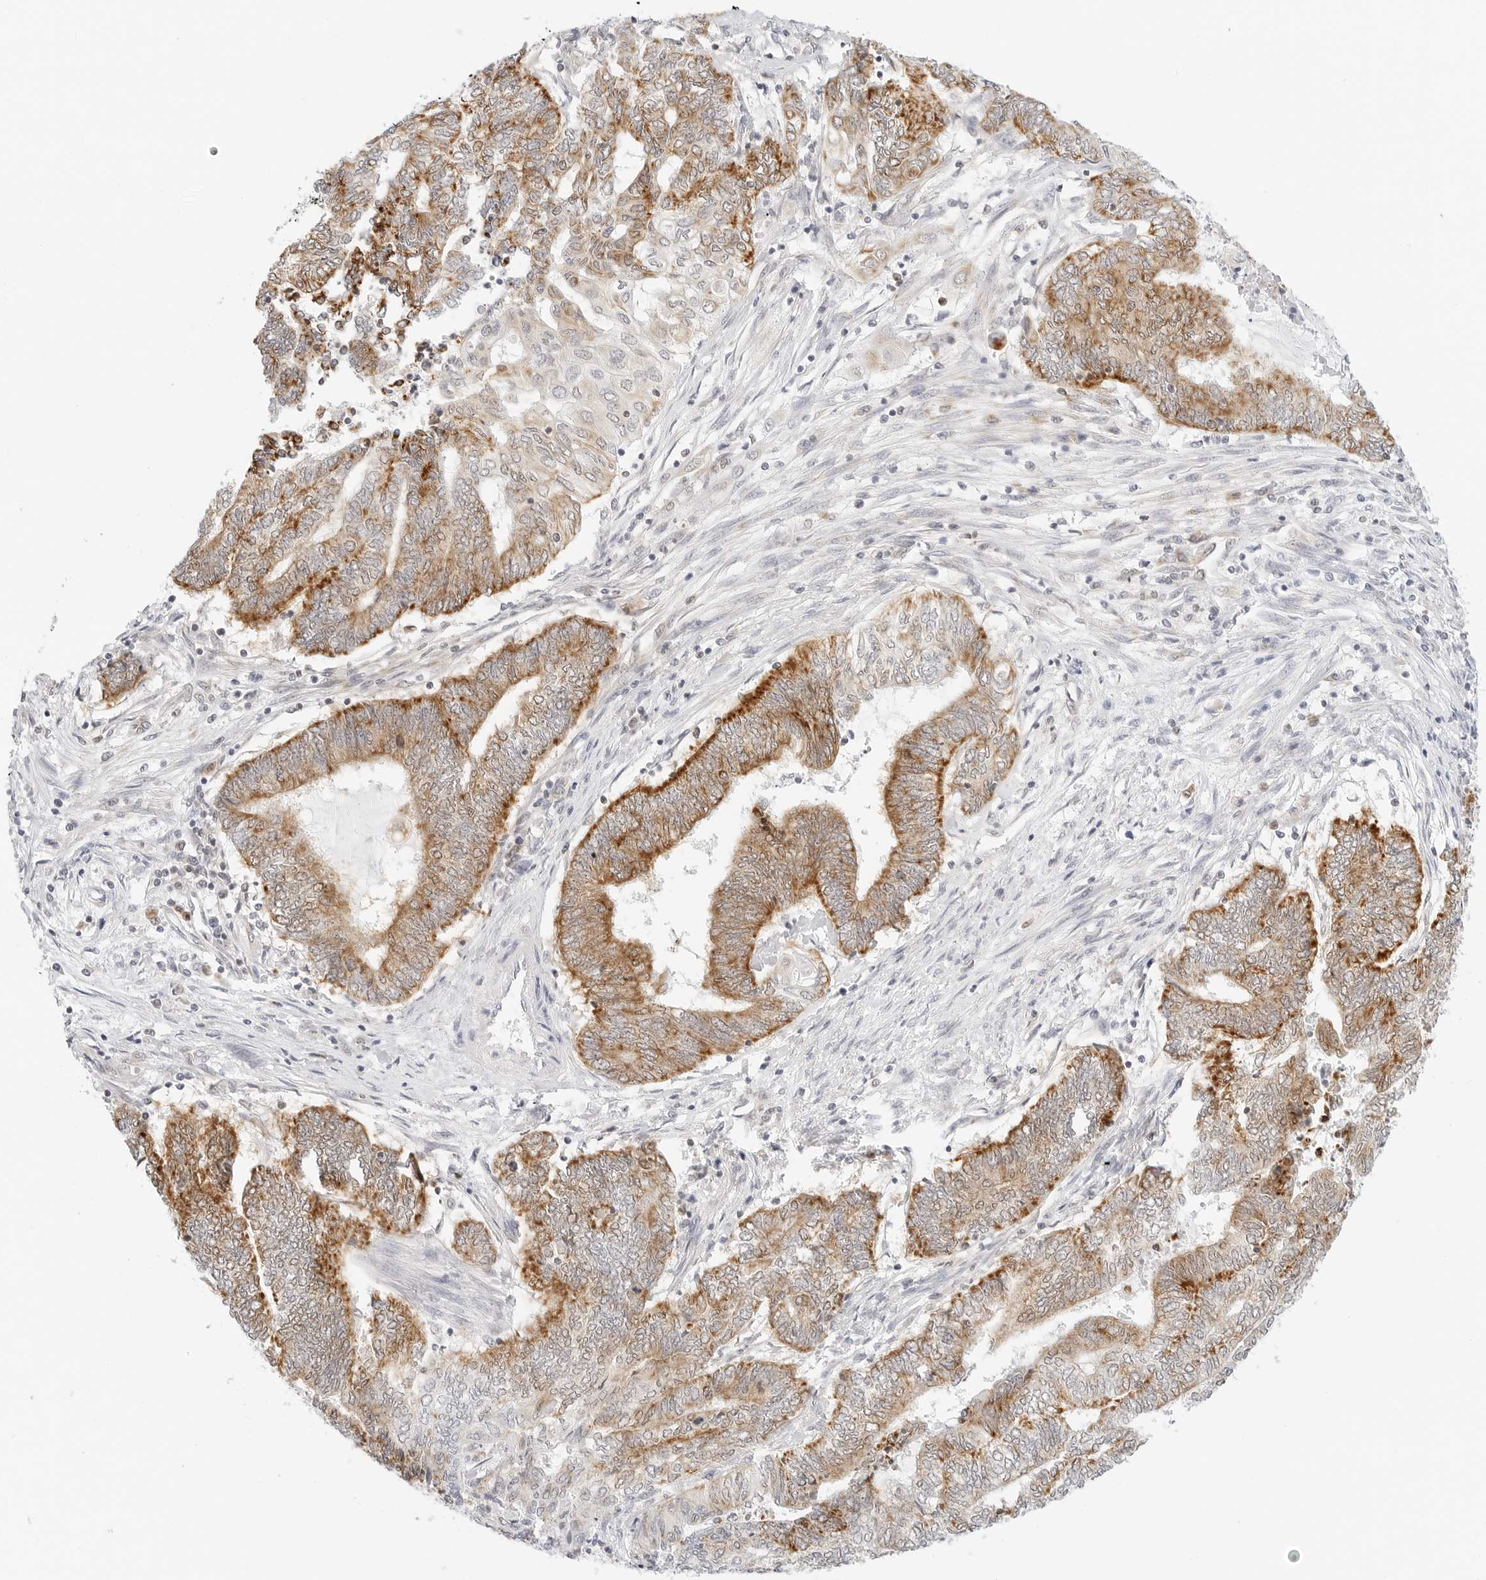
{"staining": {"intensity": "moderate", "quantity": ">75%", "location": "cytoplasmic/membranous"}, "tissue": "endometrial cancer", "cell_type": "Tumor cells", "image_type": "cancer", "snomed": [{"axis": "morphology", "description": "Adenocarcinoma, NOS"}, {"axis": "topography", "description": "Uterus"}, {"axis": "topography", "description": "Endometrium"}], "caption": "Endometrial cancer stained with a brown dye exhibits moderate cytoplasmic/membranous positive expression in approximately >75% of tumor cells.", "gene": "FH", "patient": {"sex": "female", "age": 70}}